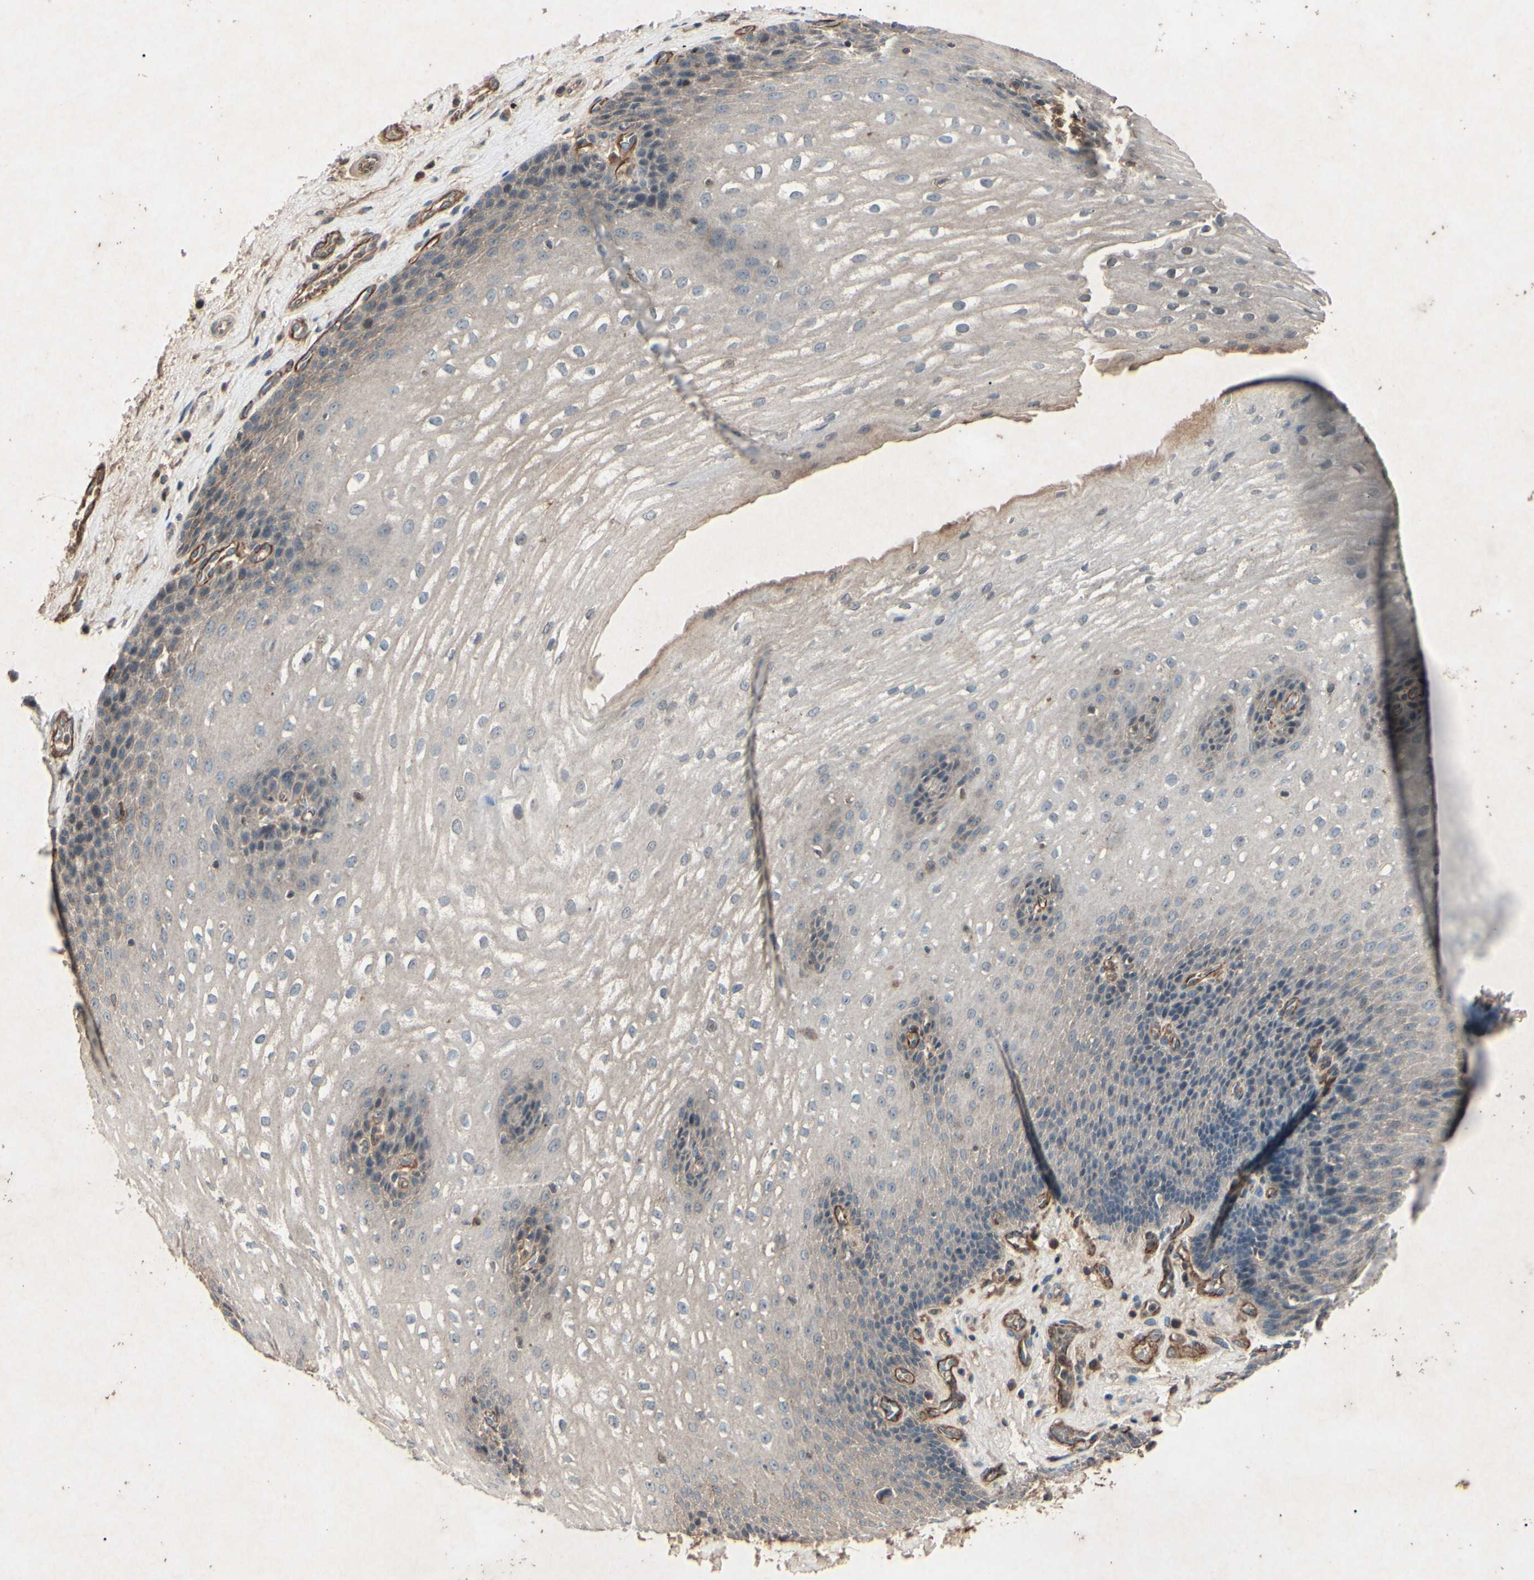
{"staining": {"intensity": "weak", "quantity": "<25%", "location": "cytoplasmic/membranous"}, "tissue": "esophagus", "cell_type": "Squamous epithelial cells", "image_type": "normal", "snomed": [{"axis": "morphology", "description": "Normal tissue, NOS"}, {"axis": "topography", "description": "Esophagus"}], "caption": "Esophagus stained for a protein using IHC reveals no expression squamous epithelial cells.", "gene": "AEBP1", "patient": {"sex": "male", "age": 48}}